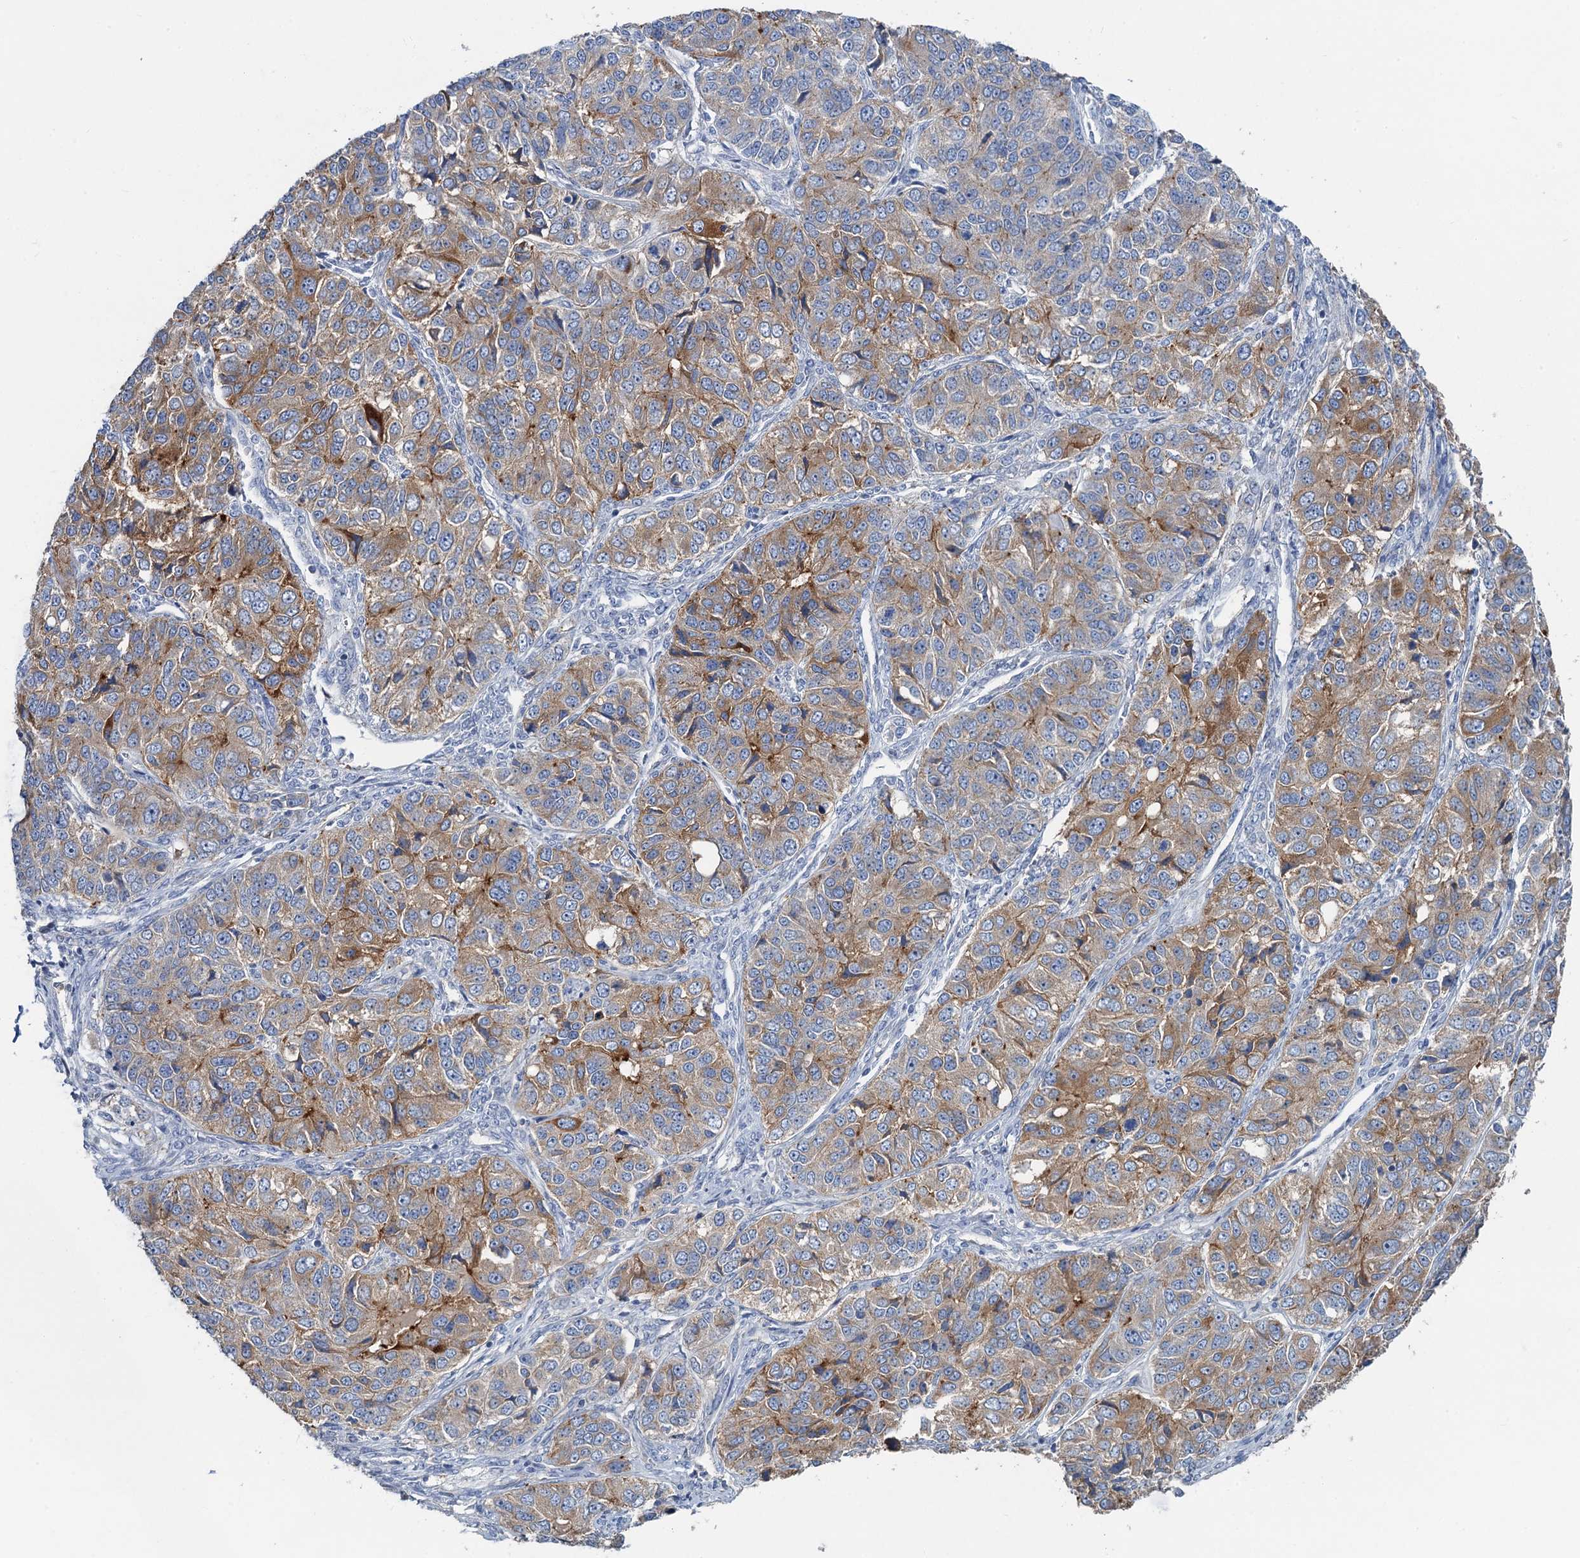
{"staining": {"intensity": "moderate", "quantity": "25%-75%", "location": "cytoplasmic/membranous"}, "tissue": "ovarian cancer", "cell_type": "Tumor cells", "image_type": "cancer", "snomed": [{"axis": "morphology", "description": "Carcinoma, endometroid"}, {"axis": "topography", "description": "Ovary"}], "caption": "Ovarian cancer (endometroid carcinoma) was stained to show a protein in brown. There is medium levels of moderate cytoplasmic/membranous staining in approximately 25%-75% of tumor cells. (IHC, brightfield microscopy, high magnification).", "gene": "PLLP", "patient": {"sex": "female", "age": 51}}